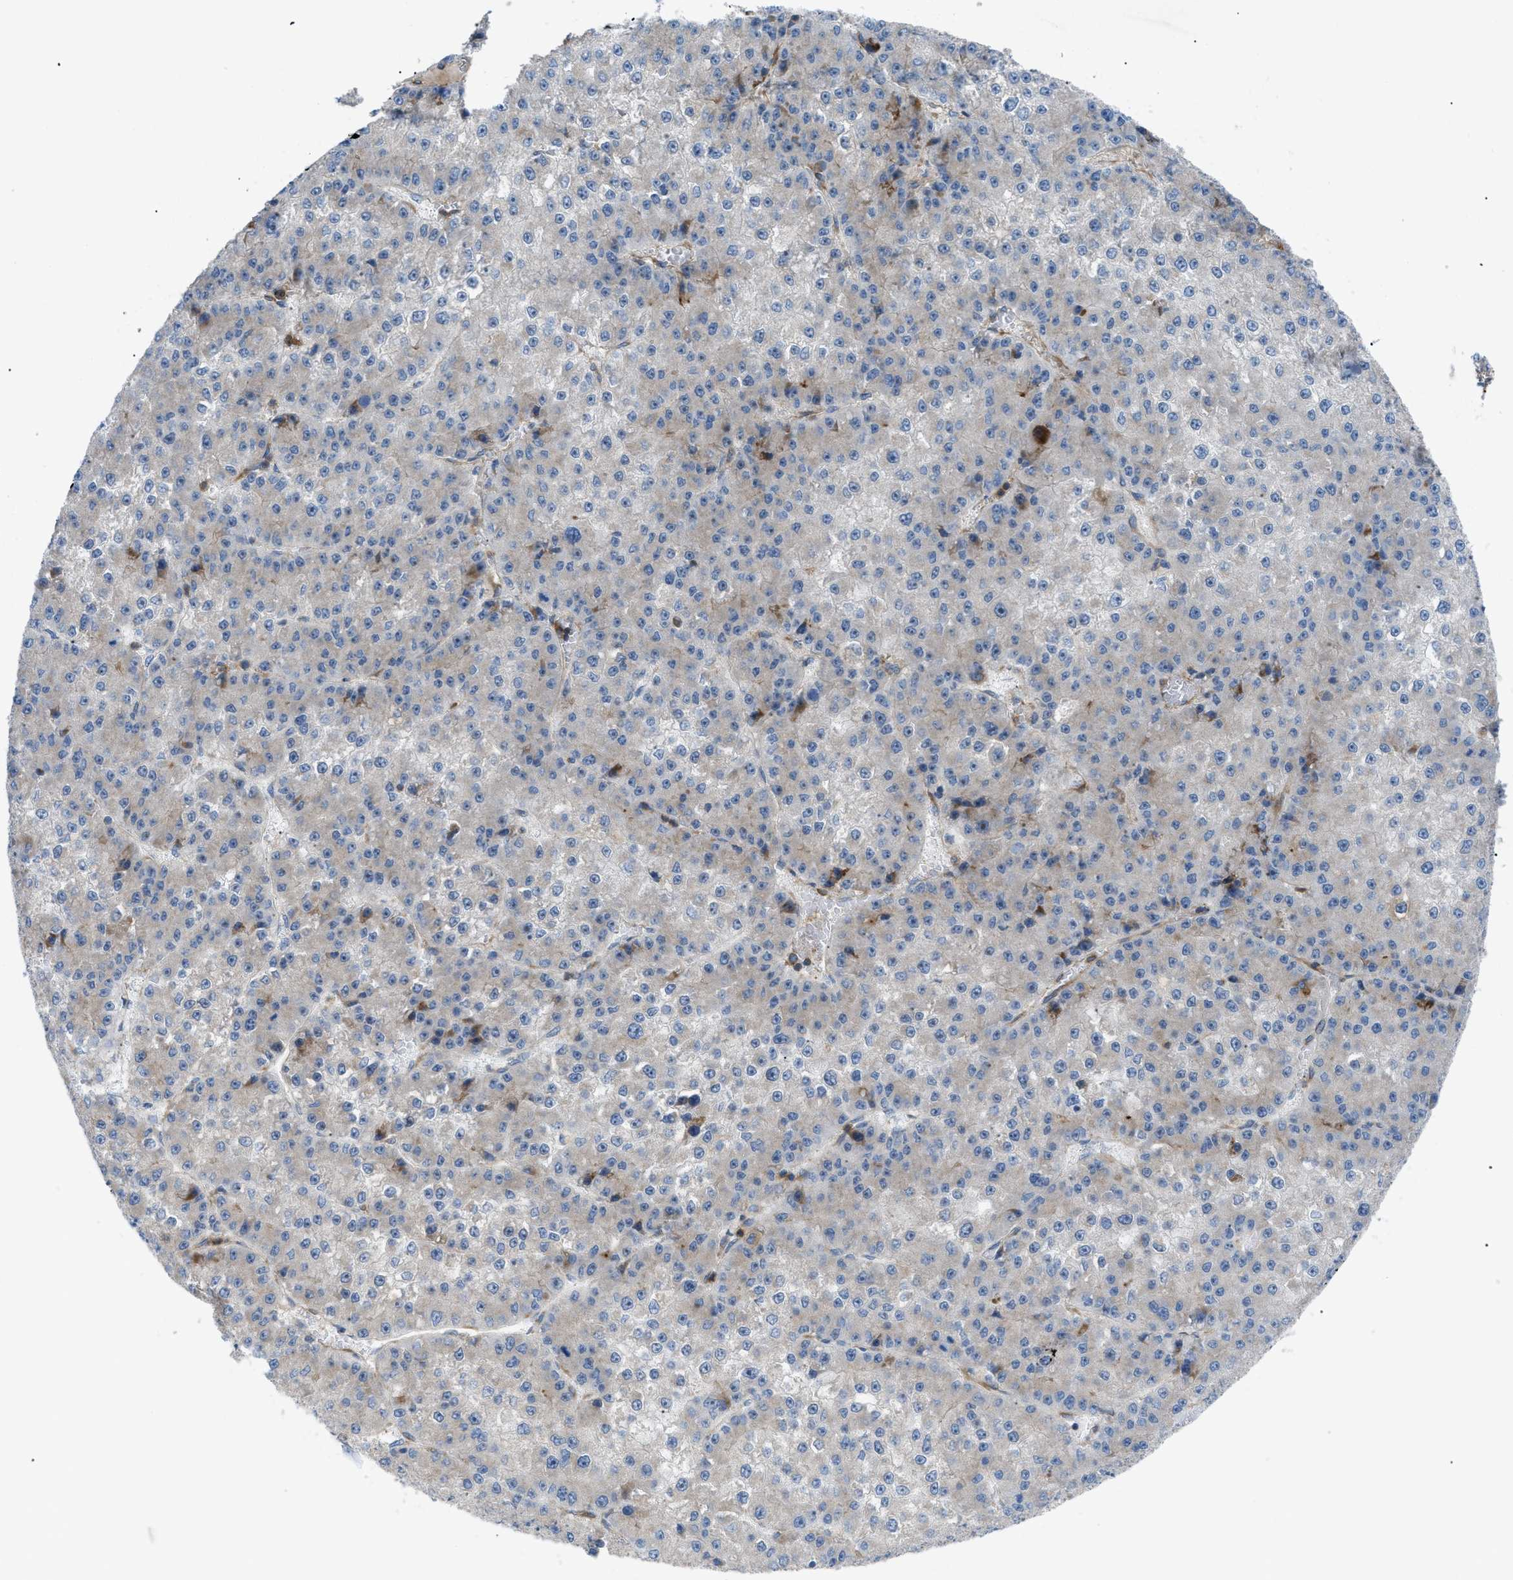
{"staining": {"intensity": "negative", "quantity": "none", "location": "none"}, "tissue": "liver cancer", "cell_type": "Tumor cells", "image_type": "cancer", "snomed": [{"axis": "morphology", "description": "Carcinoma, Hepatocellular, NOS"}, {"axis": "topography", "description": "Liver"}], "caption": "High power microscopy micrograph of an immunohistochemistry histopathology image of liver cancer (hepatocellular carcinoma), revealing no significant staining in tumor cells.", "gene": "ATP2A3", "patient": {"sex": "female", "age": 73}}